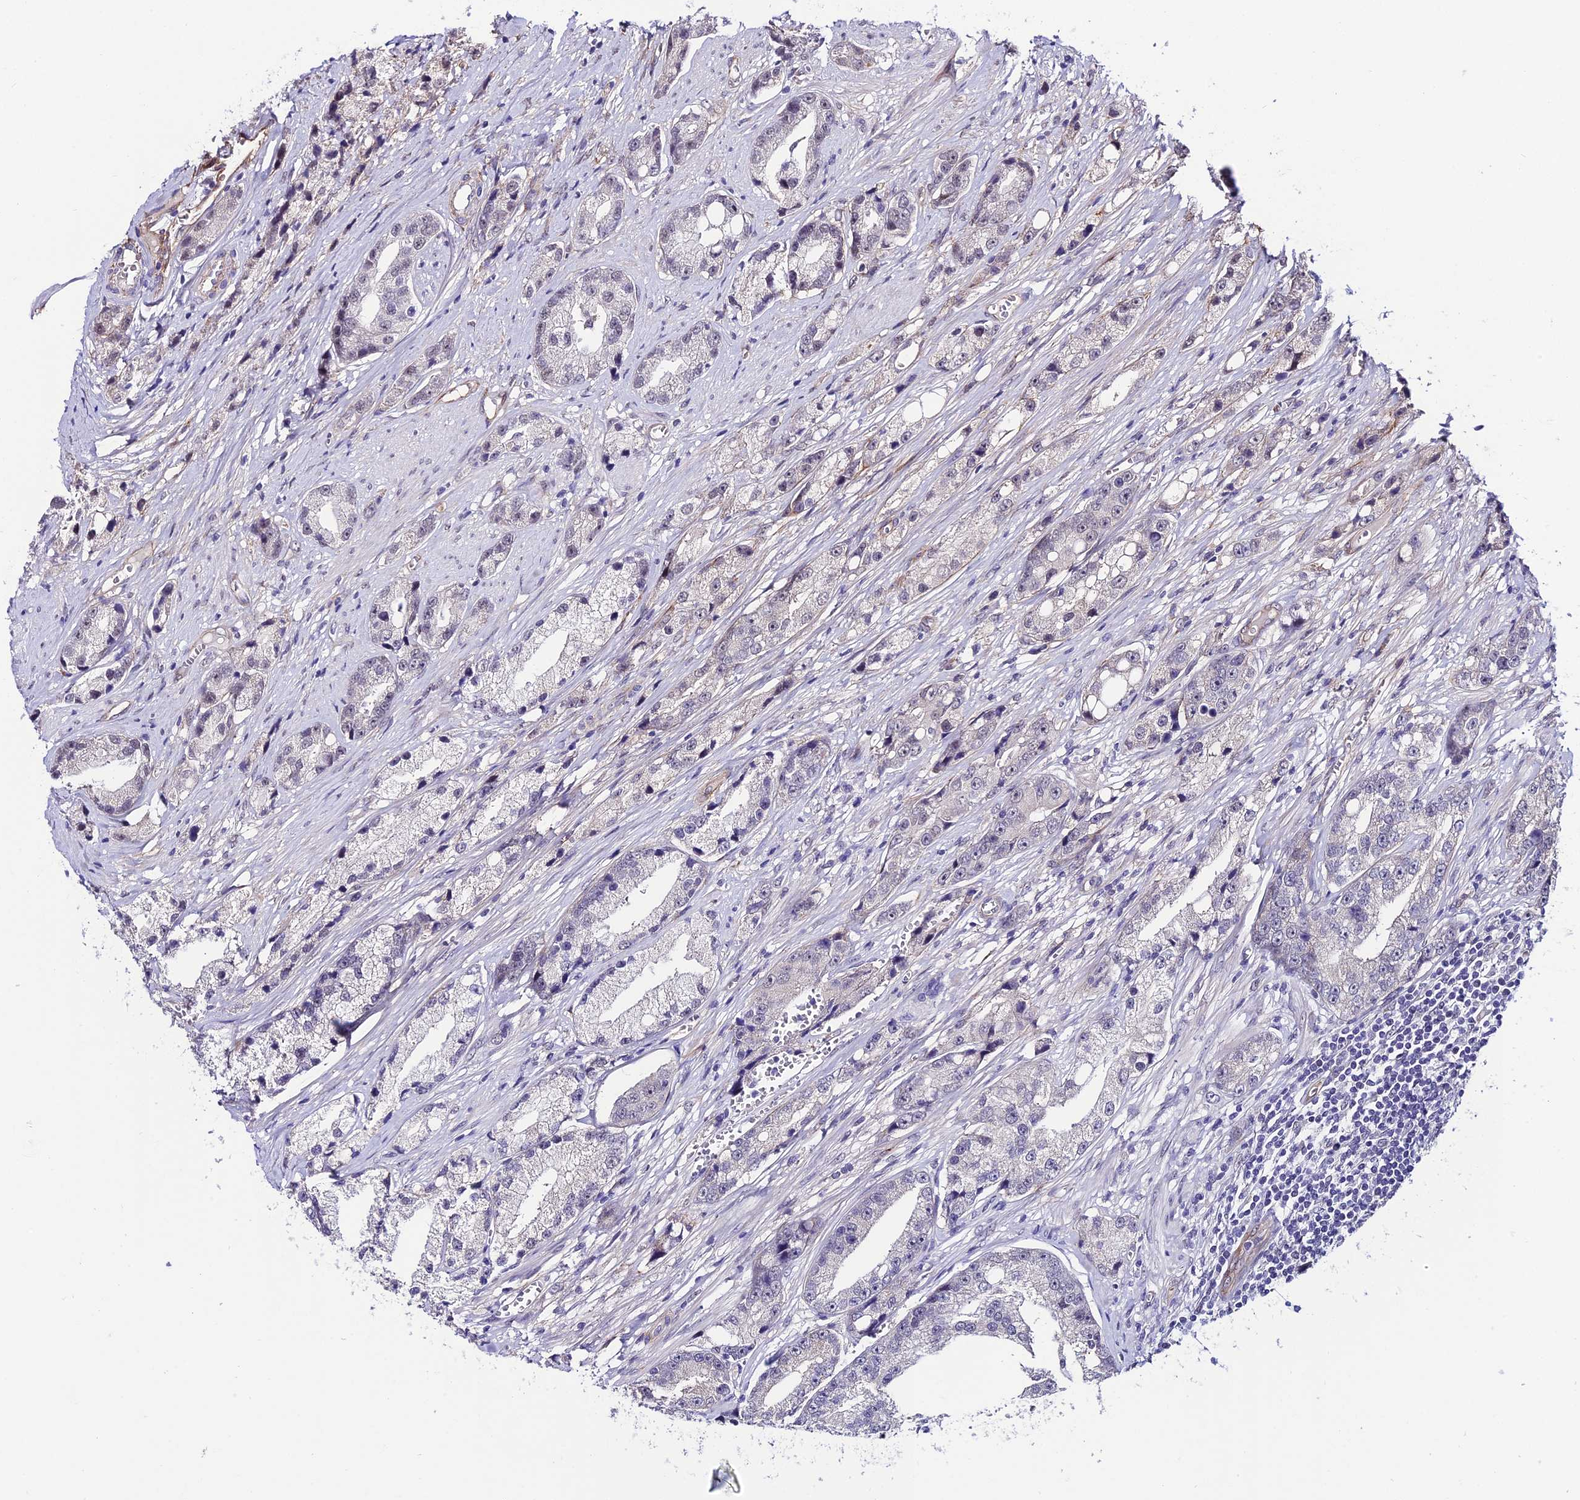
{"staining": {"intensity": "negative", "quantity": "none", "location": "none"}, "tissue": "prostate cancer", "cell_type": "Tumor cells", "image_type": "cancer", "snomed": [{"axis": "morphology", "description": "Adenocarcinoma, High grade"}, {"axis": "topography", "description": "Prostate"}], "caption": "Immunohistochemical staining of adenocarcinoma (high-grade) (prostate) exhibits no significant positivity in tumor cells. The staining was performed using DAB to visualize the protein expression in brown, while the nuclei were stained in blue with hematoxylin (Magnification: 20x).", "gene": "SYT15", "patient": {"sex": "male", "age": 74}}